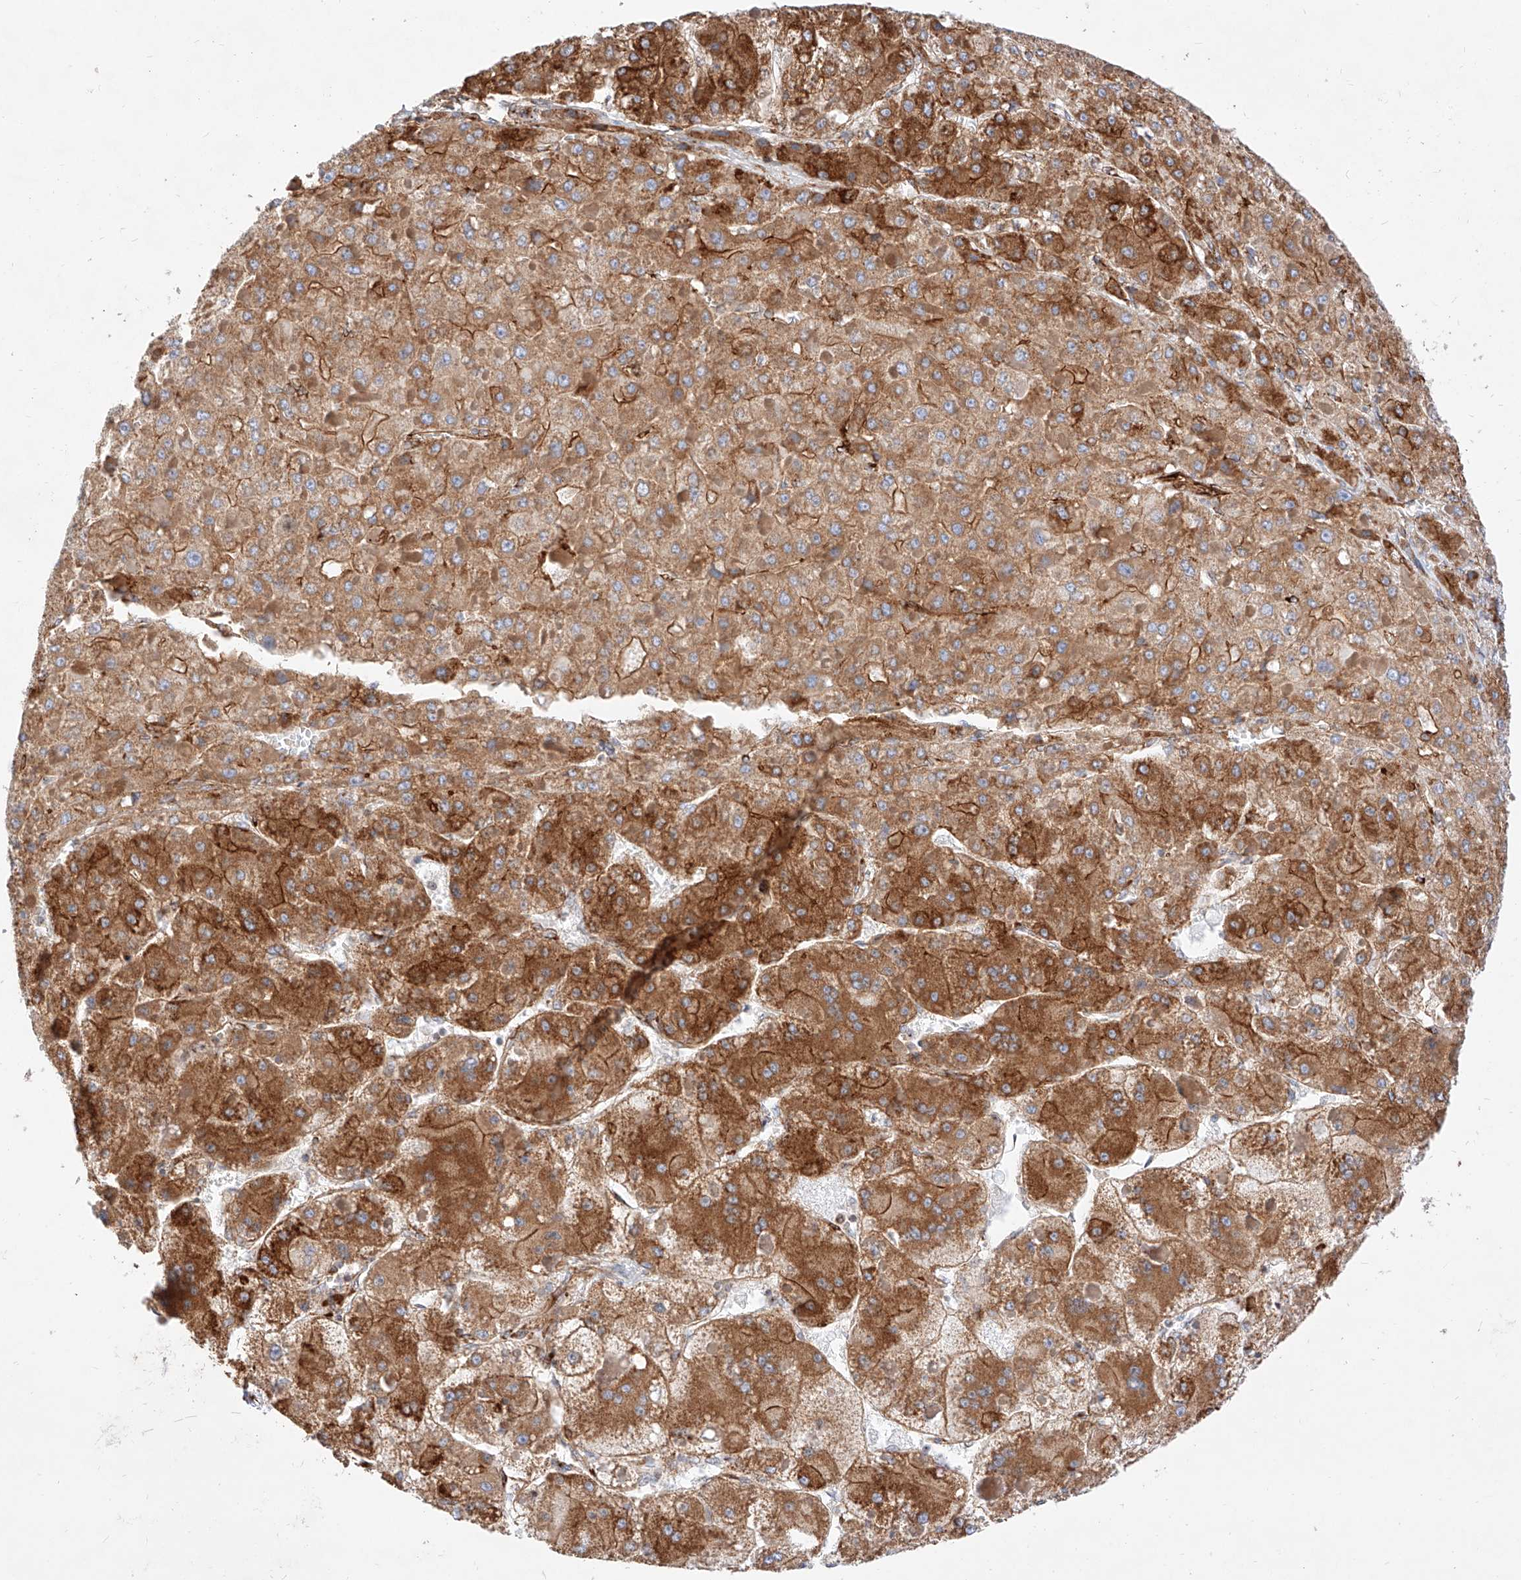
{"staining": {"intensity": "strong", "quantity": ">75%", "location": "cytoplasmic/membranous"}, "tissue": "liver cancer", "cell_type": "Tumor cells", "image_type": "cancer", "snomed": [{"axis": "morphology", "description": "Carcinoma, Hepatocellular, NOS"}, {"axis": "topography", "description": "Liver"}], "caption": "Liver cancer tissue displays strong cytoplasmic/membranous expression in approximately >75% of tumor cells, visualized by immunohistochemistry.", "gene": "CSGALNACT2", "patient": {"sex": "female", "age": 73}}